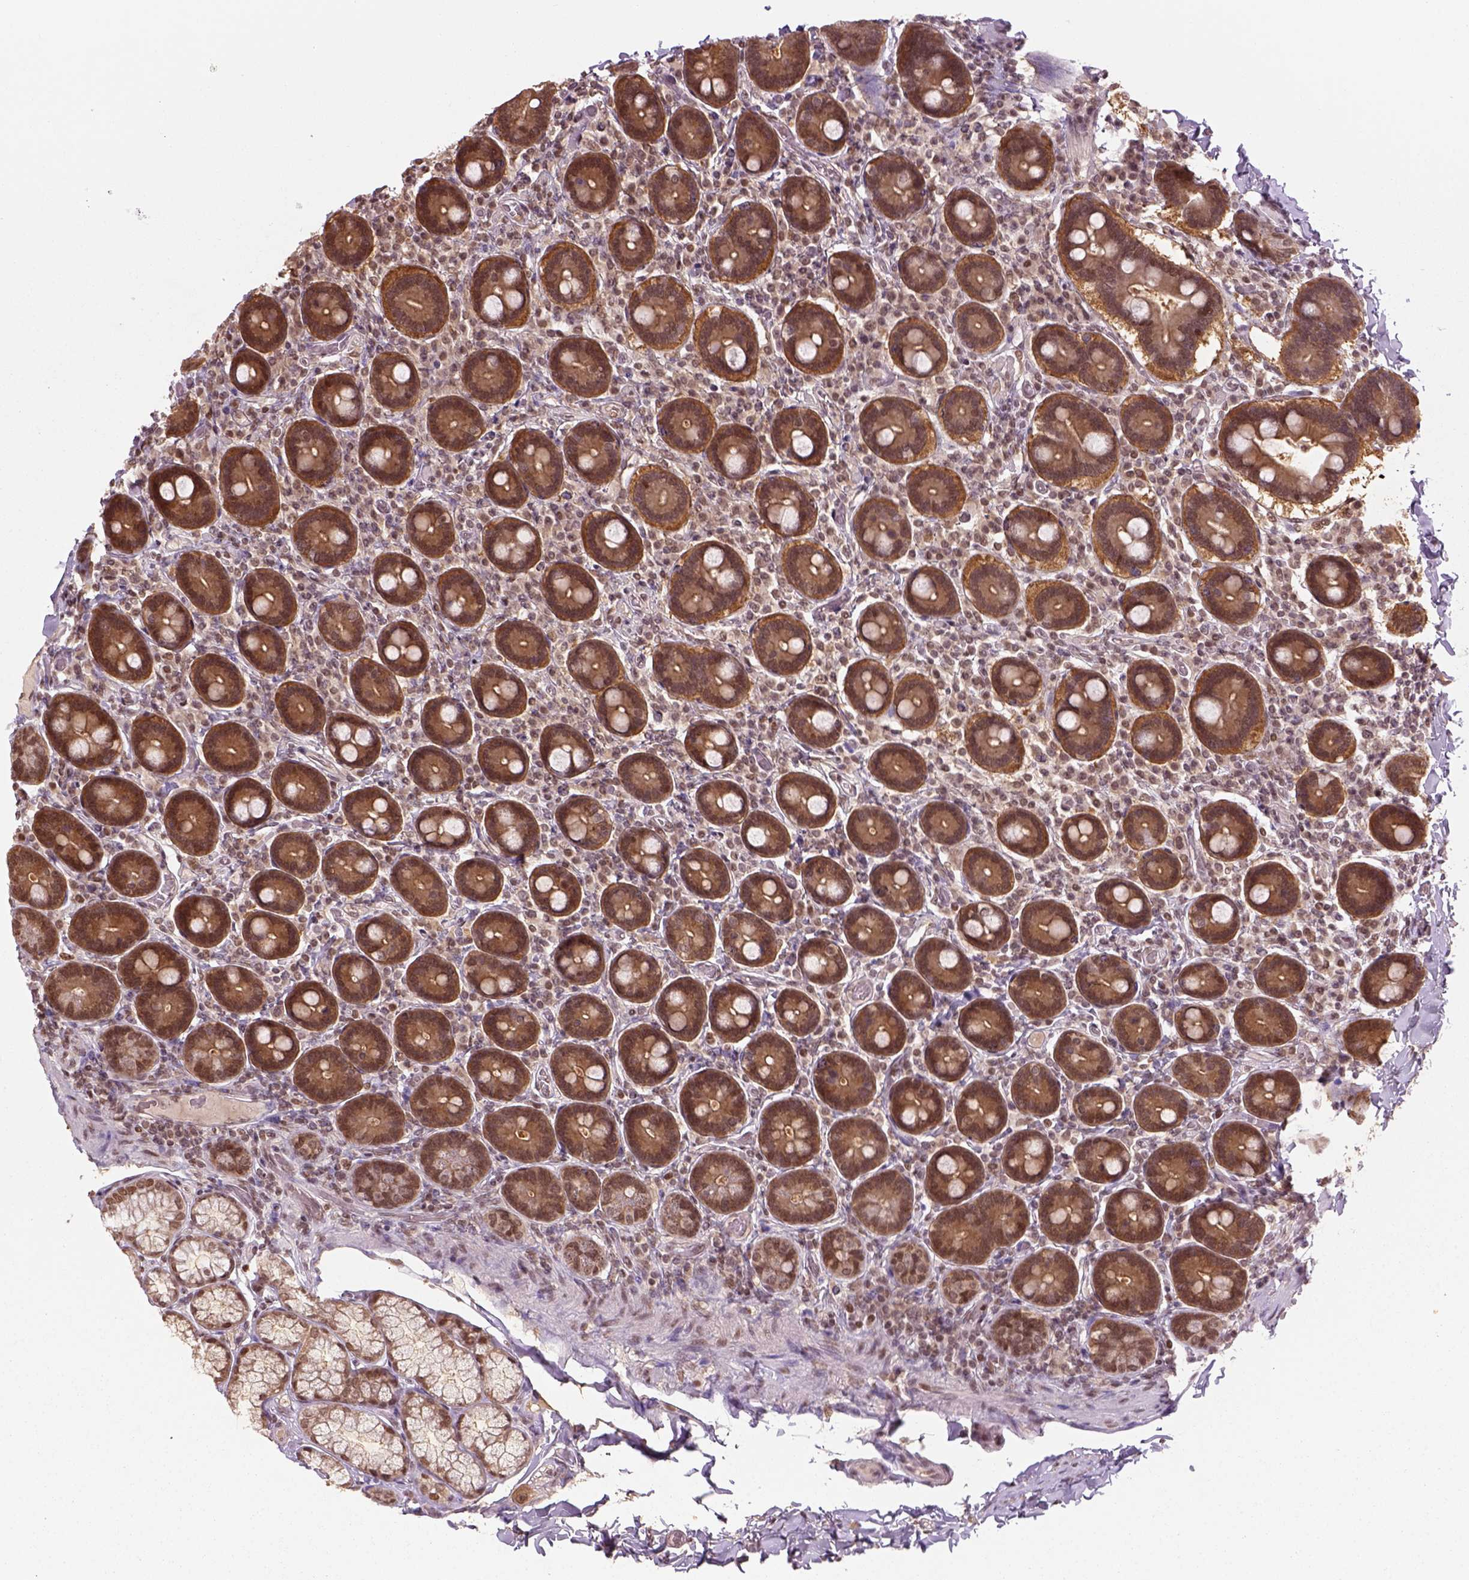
{"staining": {"intensity": "strong", "quantity": ">75%", "location": "cytoplasmic/membranous,nuclear"}, "tissue": "duodenum", "cell_type": "Glandular cells", "image_type": "normal", "snomed": [{"axis": "morphology", "description": "Normal tissue, NOS"}, {"axis": "topography", "description": "Duodenum"}], "caption": "Glandular cells exhibit strong cytoplasmic/membranous,nuclear expression in approximately >75% of cells in normal duodenum. (brown staining indicates protein expression, while blue staining denotes nuclei).", "gene": "GOT1", "patient": {"sex": "female", "age": 62}}